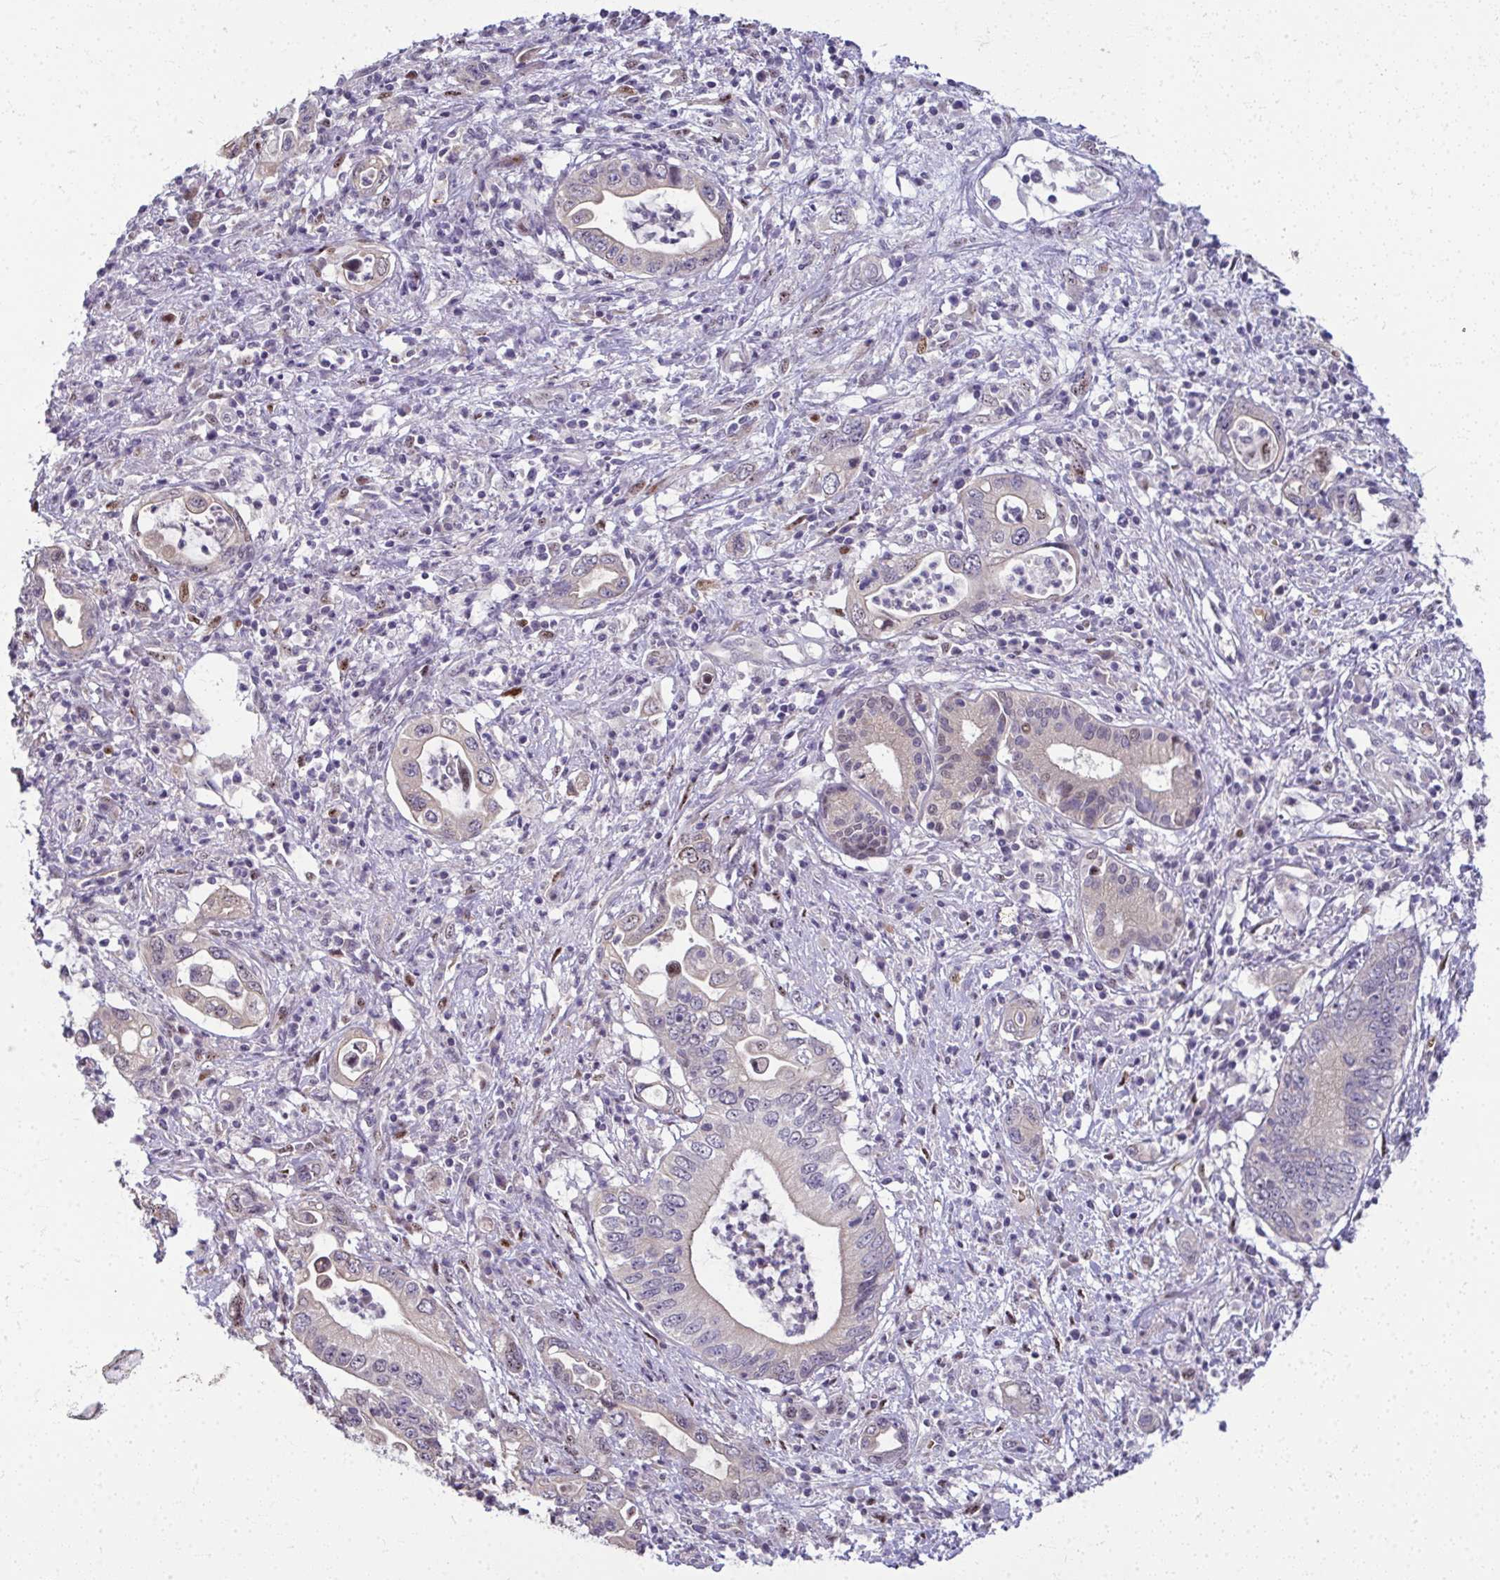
{"staining": {"intensity": "weak", "quantity": "<25%", "location": "cytoplasmic/membranous"}, "tissue": "pancreatic cancer", "cell_type": "Tumor cells", "image_type": "cancer", "snomed": [{"axis": "morphology", "description": "Adenocarcinoma, NOS"}, {"axis": "topography", "description": "Pancreas"}], "caption": "This is an immunohistochemistry histopathology image of human pancreatic cancer (adenocarcinoma). There is no positivity in tumor cells.", "gene": "ODF1", "patient": {"sex": "female", "age": 72}}